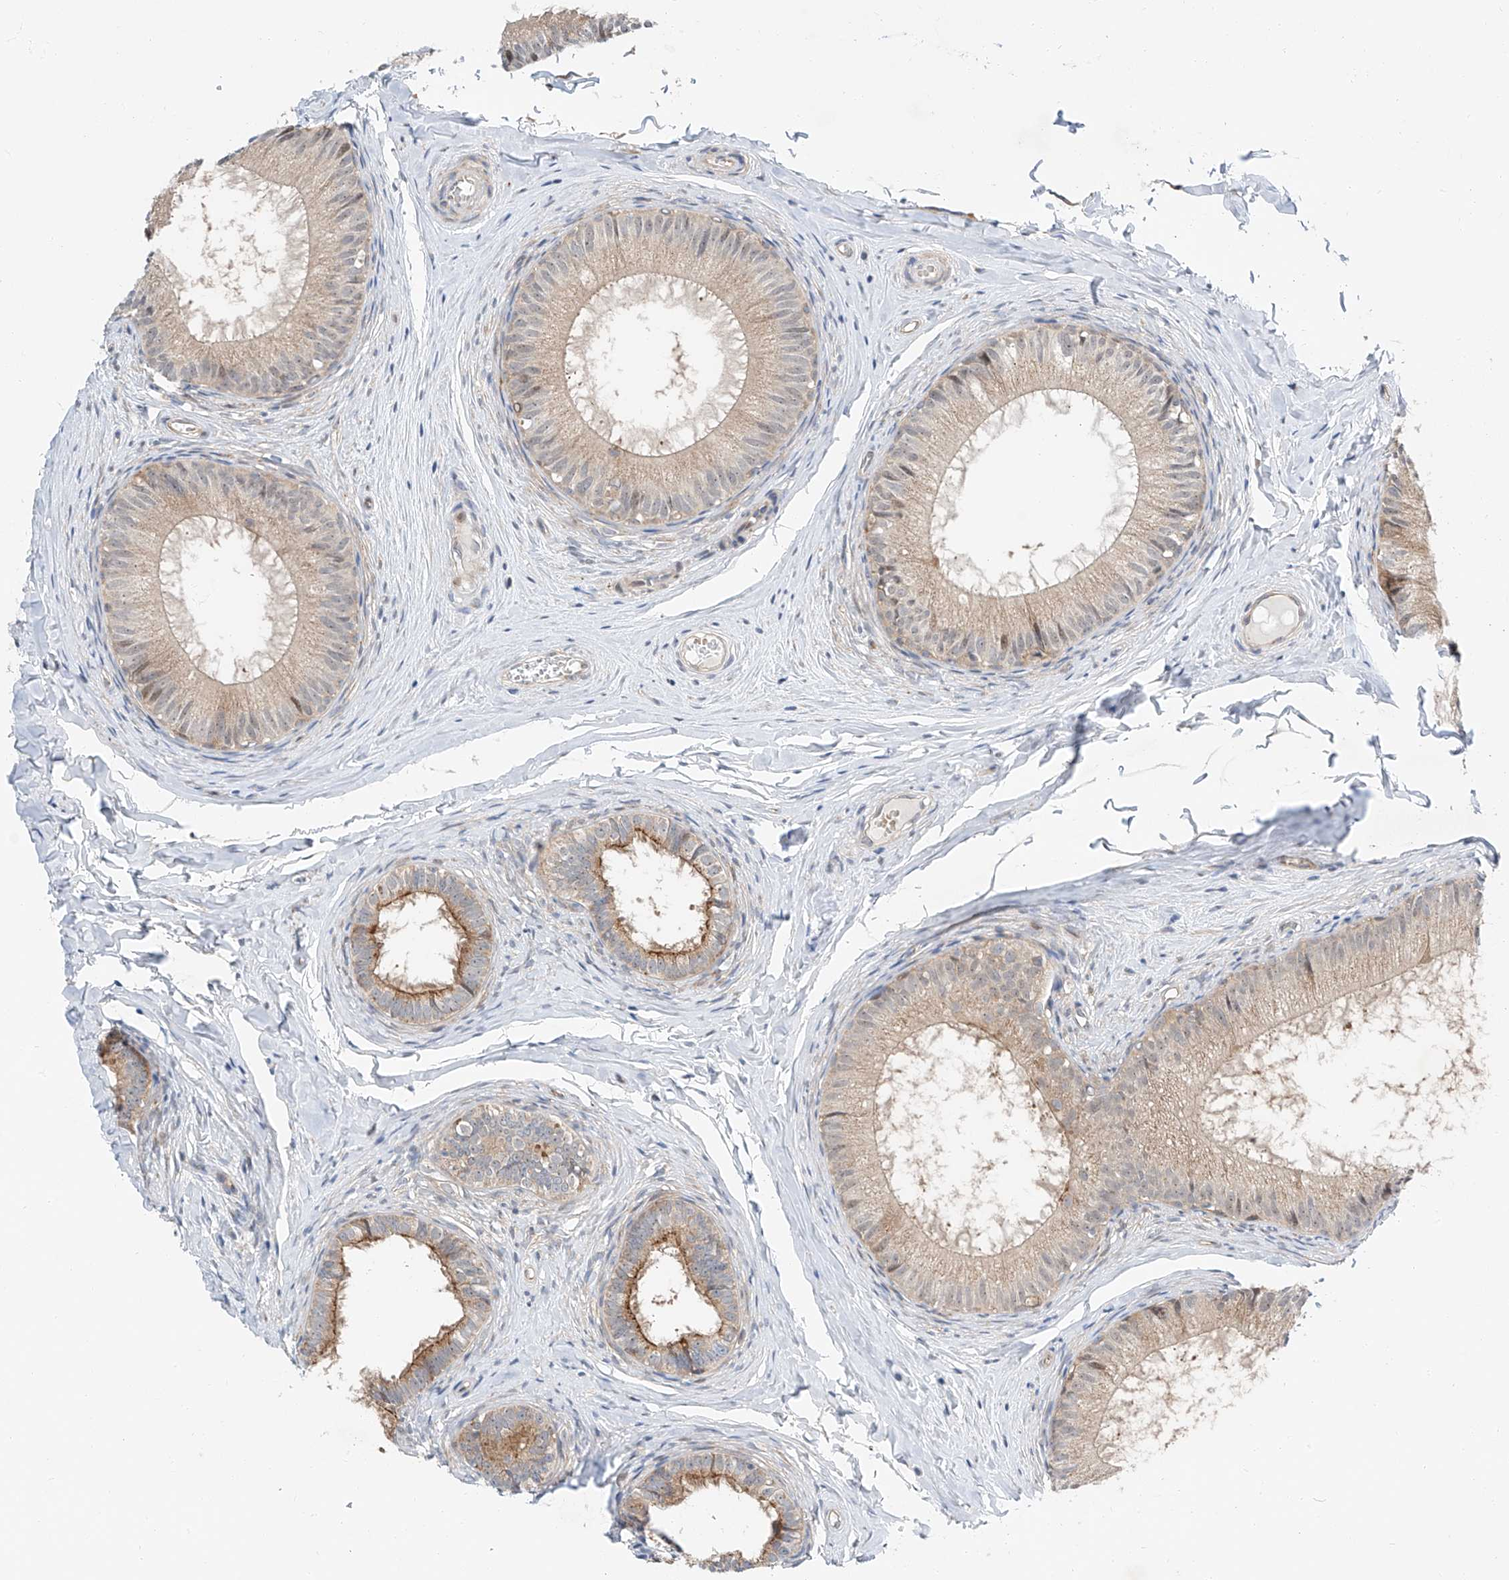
{"staining": {"intensity": "moderate", "quantity": "25%-75%", "location": "cytoplasmic/membranous"}, "tissue": "epididymis", "cell_type": "Glandular cells", "image_type": "normal", "snomed": [{"axis": "morphology", "description": "Normal tissue, NOS"}, {"axis": "topography", "description": "Epididymis"}], "caption": "About 25%-75% of glandular cells in normal human epididymis exhibit moderate cytoplasmic/membranous protein positivity as visualized by brown immunohistochemical staining.", "gene": "CLDND1", "patient": {"sex": "male", "age": 34}}